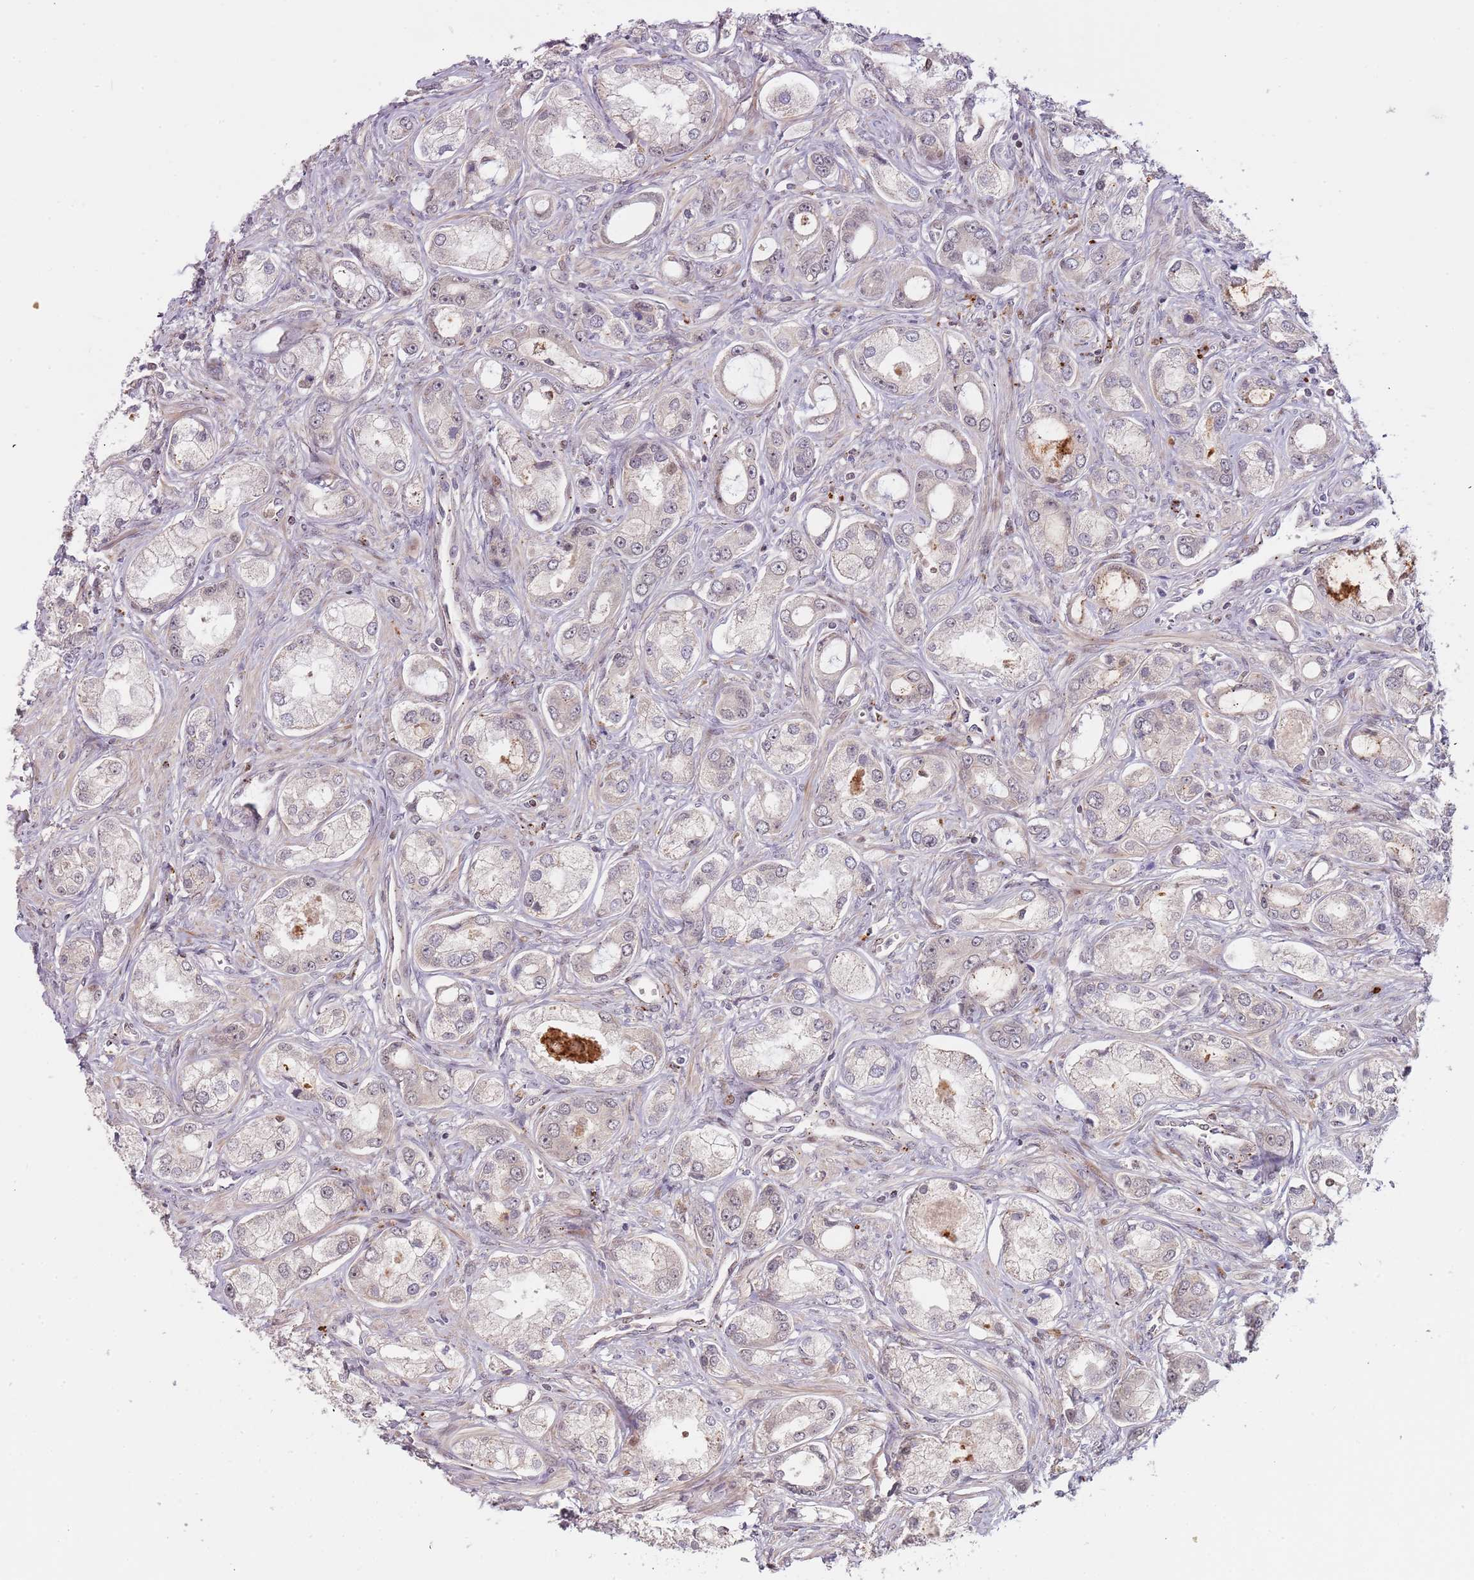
{"staining": {"intensity": "negative", "quantity": "none", "location": "none"}, "tissue": "prostate cancer", "cell_type": "Tumor cells", "image_type": "cancer", "snomed": [{"axis": "morphology", "description": "Adenocarcinoma, Low grade"}, {"axis": "topography", "description": "Prostate"}], "caption": "IHC micrograph of neoplastic tissue: low-grade adenocarcinoma (prostate) stained with DAB (3,3'-diaminobenzidine) demonstrates no significant protein staining in tumor cells. (Brightfield microscopy of DAB (3,3'-diaminobenzidine) IHC at high magnification).", "gene": "ULK3", "patient": {"sex": "male", "age": 68}}